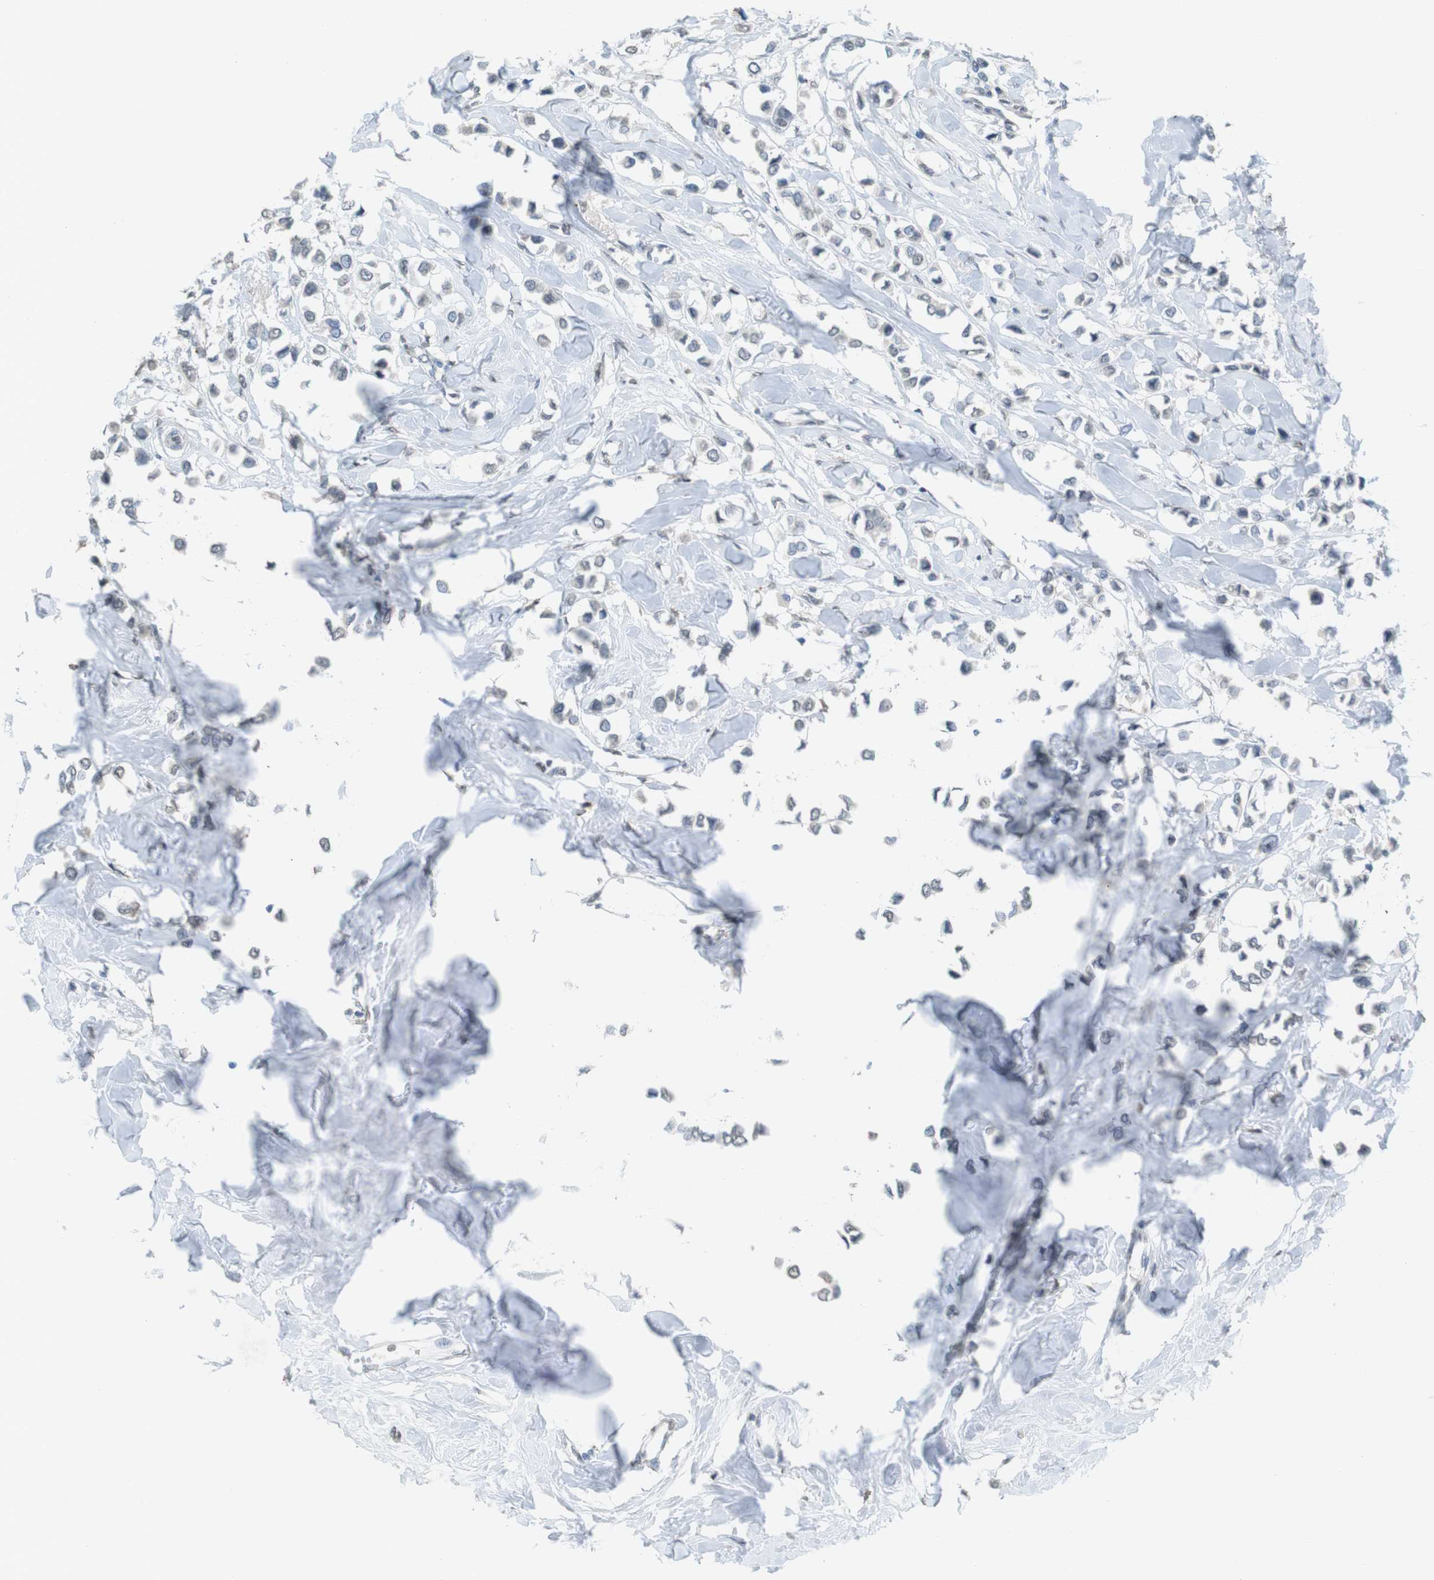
{"staining": {"intensity": "negative", "quantity": "none", "location": "none"}, "tissue": "breast cancer", "cell_type": "Tumor cells", "image_type": "cancer", "snomed": [{"axis": "morphology", "description": "Lobular carcinoma"}, {"axis": "topography", "description": "Breast"}], "caption": "DAB (3,3'-diaminobenzidine) immunohistochemical staining of human breast lobular carcinoma shows no significant positivity in tumor cells.", "gene": "FZD10", "patient": {"sex": "female", "age": 51}}